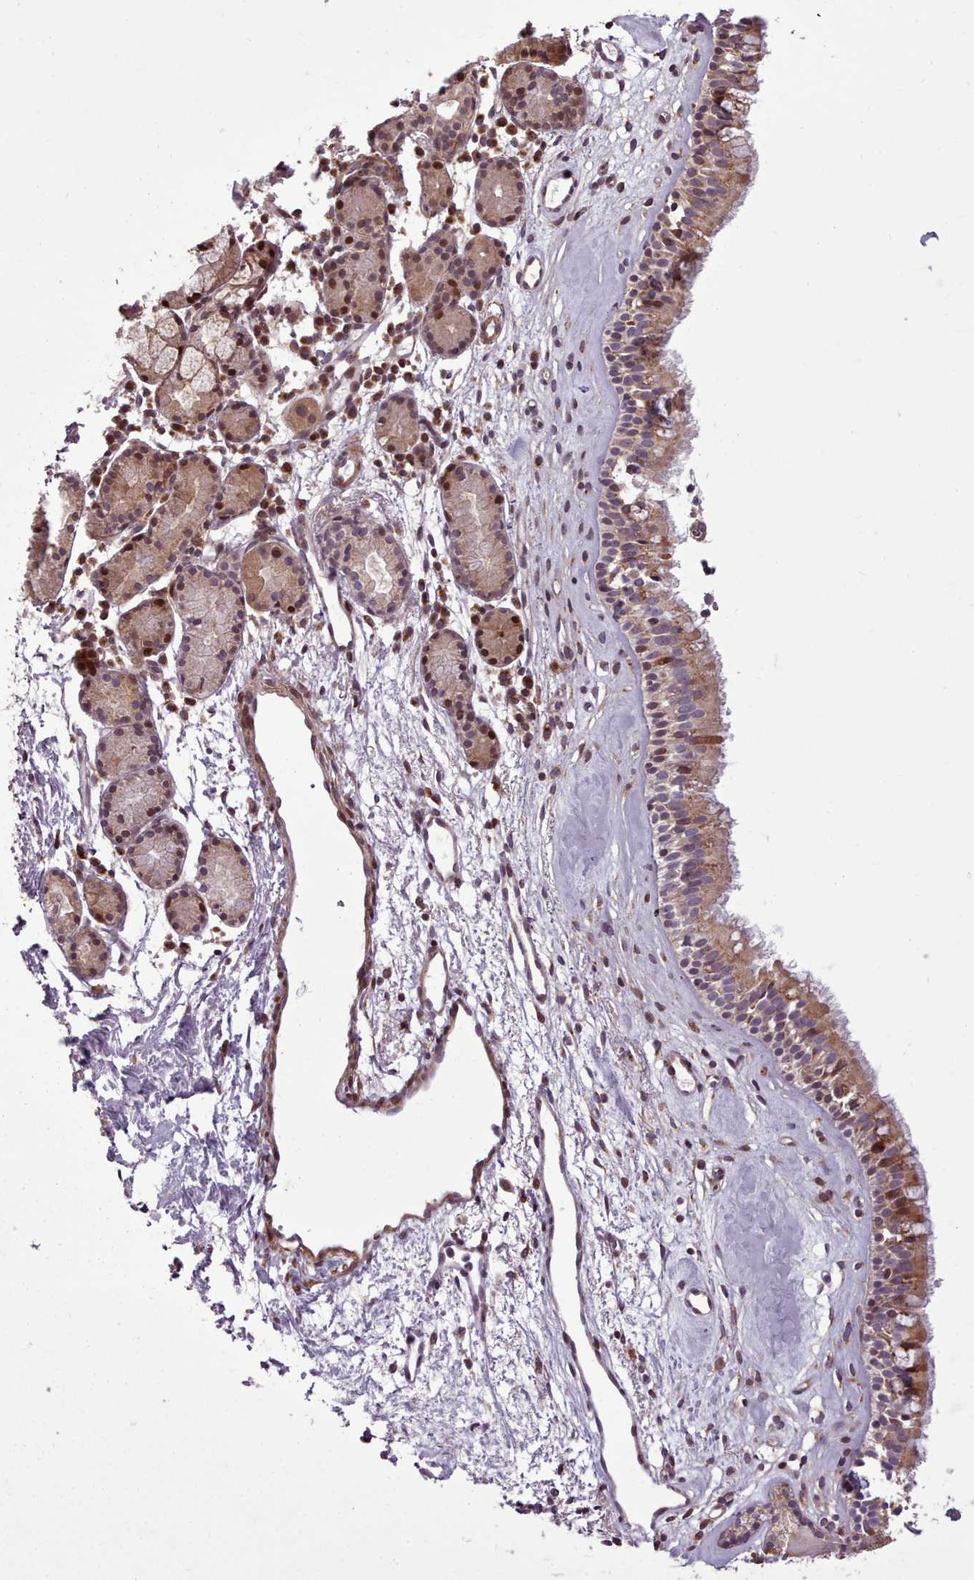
{"staining": {"intensity": "moderate", "quantity": ">75%", "location": "cytoplasmic/membranous,nuclear"}, "tissue": "nasopharynx", "cell_type": "Respiratory epithelial cells", "image_type": "normal", "snomed": [{"axis": "morphology", "description": "Normal tissue, NOS"}, {"axis": "topography", "description": "Nasopharynx"}], "caption": "This is an image of IHC staining of unremarkable nasopharynx, which shows moderate staining in the cytoplasmic/membranous,nuclear of respiratory epithelial cells.", "gene": "NLRP7", "patient": {"sex": "male", "age": 82}}